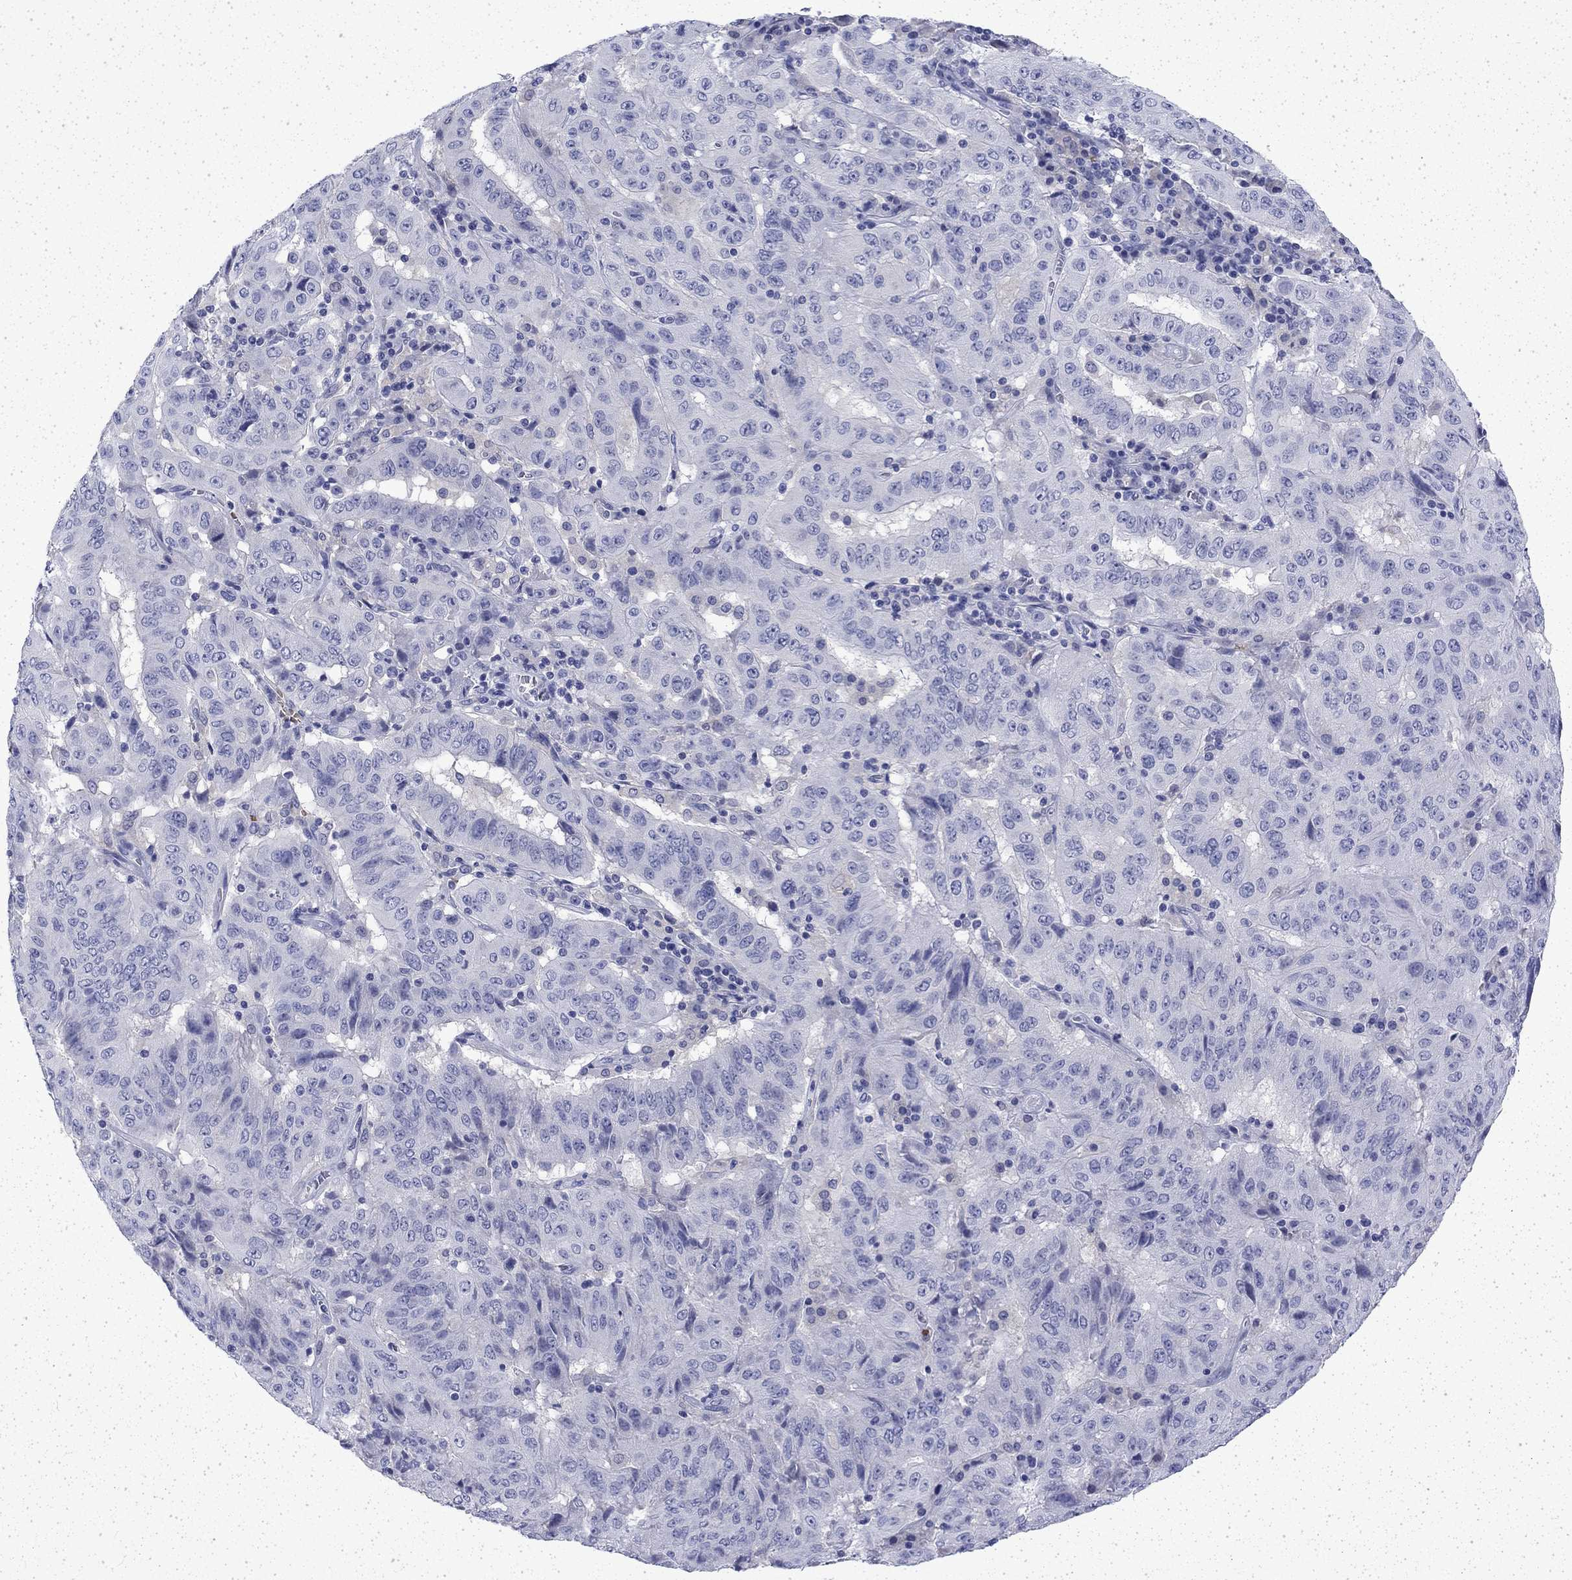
{"staining": {"intensity": "negative", "quantity": "none", "location": "none"}, "tissue": "pancreatic cancer", "cell_type": "Tumor cells", "image_type": "cancer", "snomed": [{"axis": "morphology", "description": "Adenocarcinoma, NOS"}, {"axis": "topography", "description": "Pancreas"}], "caption": "Histopathology image shows no significant protein positivity in tumor cells of pancreatic cancer.", "gene": "ENPP6", "patient": {"sex": "male", "age": 63}}